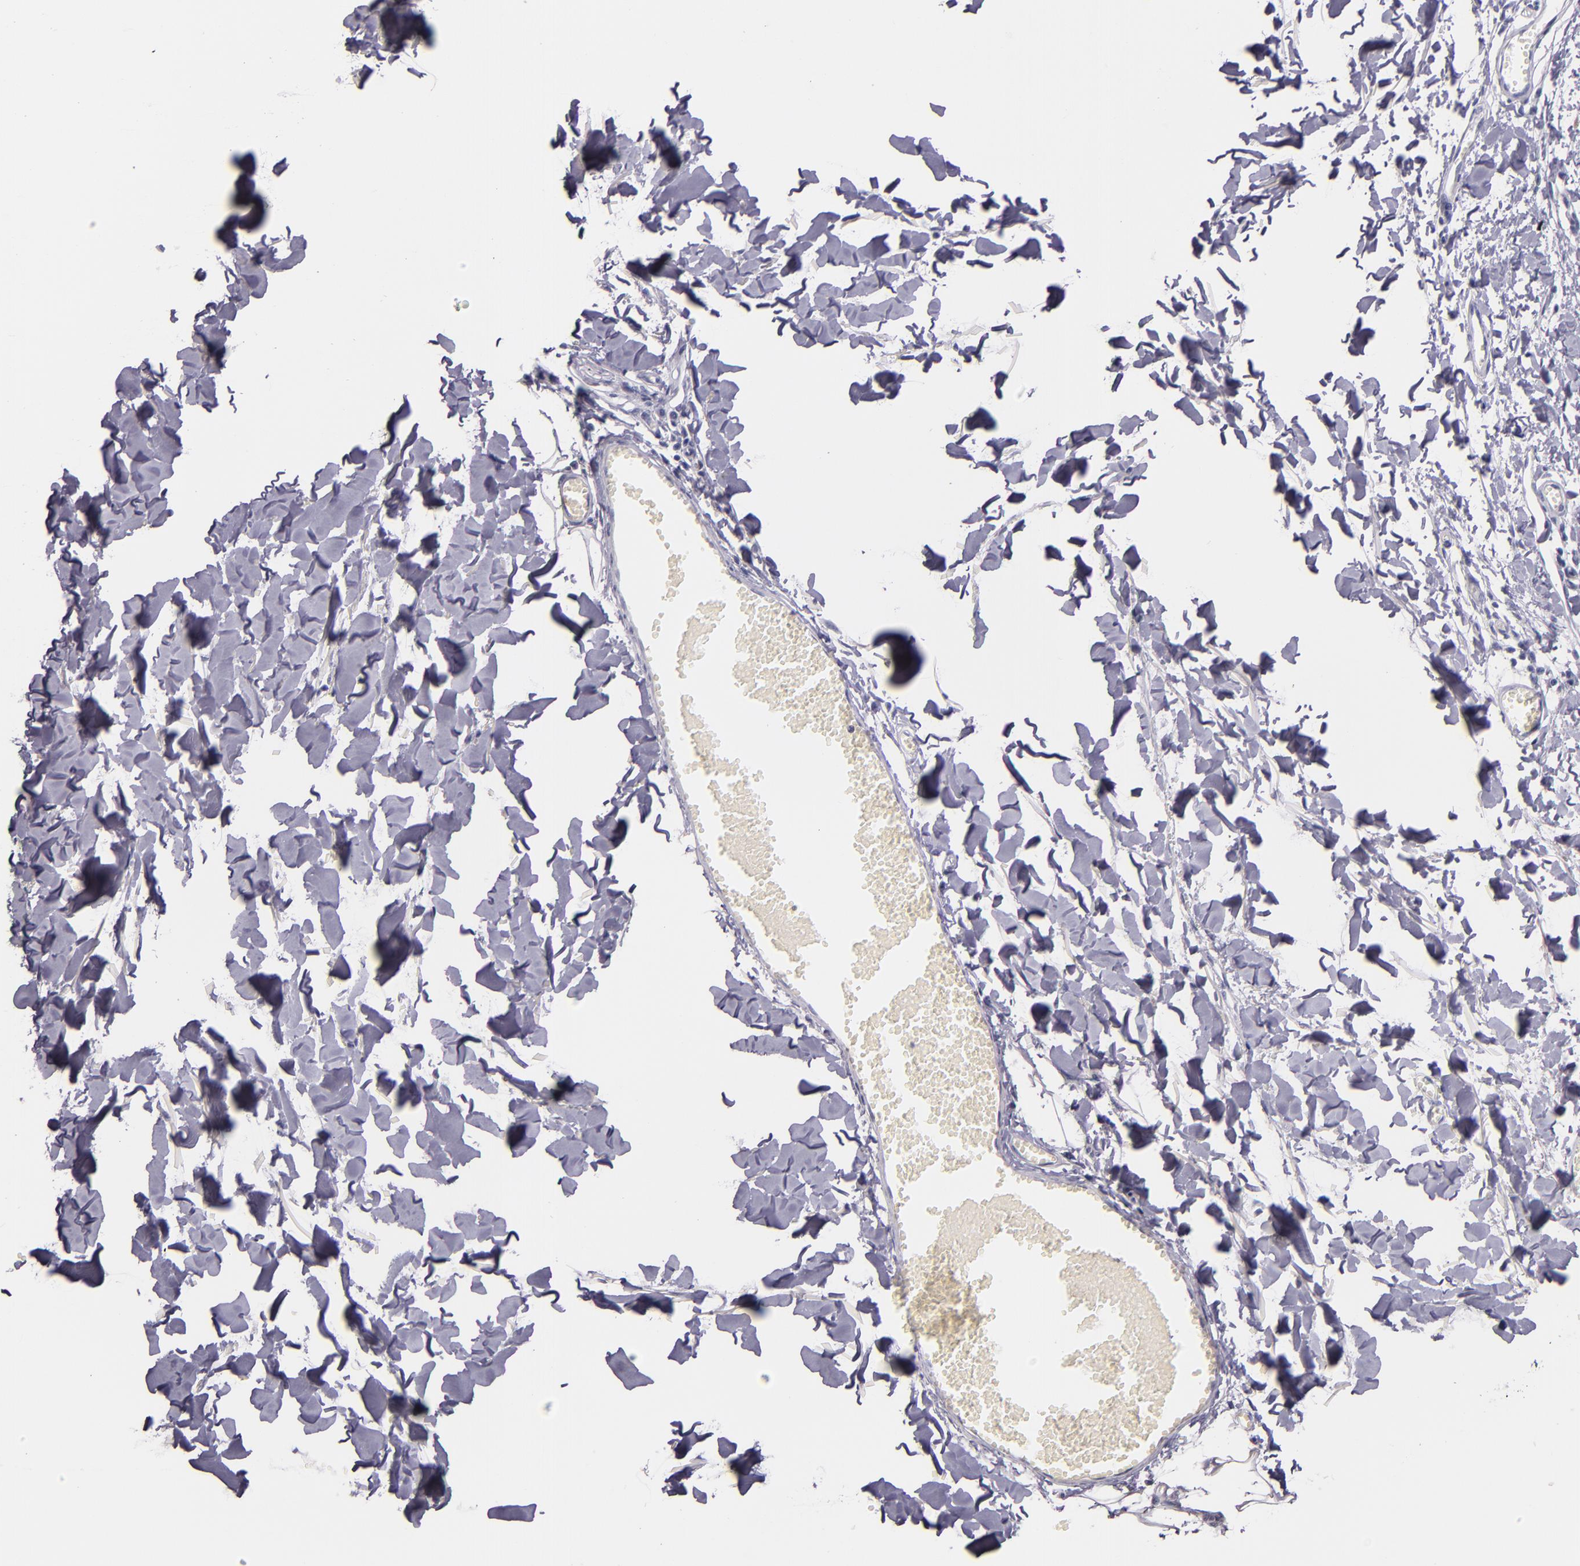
{"staining": {"intensity": "negative", "quantity": "none", "location": "none"}, "tissue": "skin", "cell_type": "Fibroblasts", "image_type": "normal", "snomed": [{"axis": "morphology", "description": "Normal tissue, NOS"}, {"axis": "morphology", "description": "Sarcoma, NOS"}, {"axis": "topography", "description": "Skin"}, {"axis": "topography", "description": "Soft tissue"}], "caption": "Protein analysis of benign skin demonstrates no significant staining in fibroblasts.", "gene": "MT1A", "patient": {"sex": "female", "age": 51}}